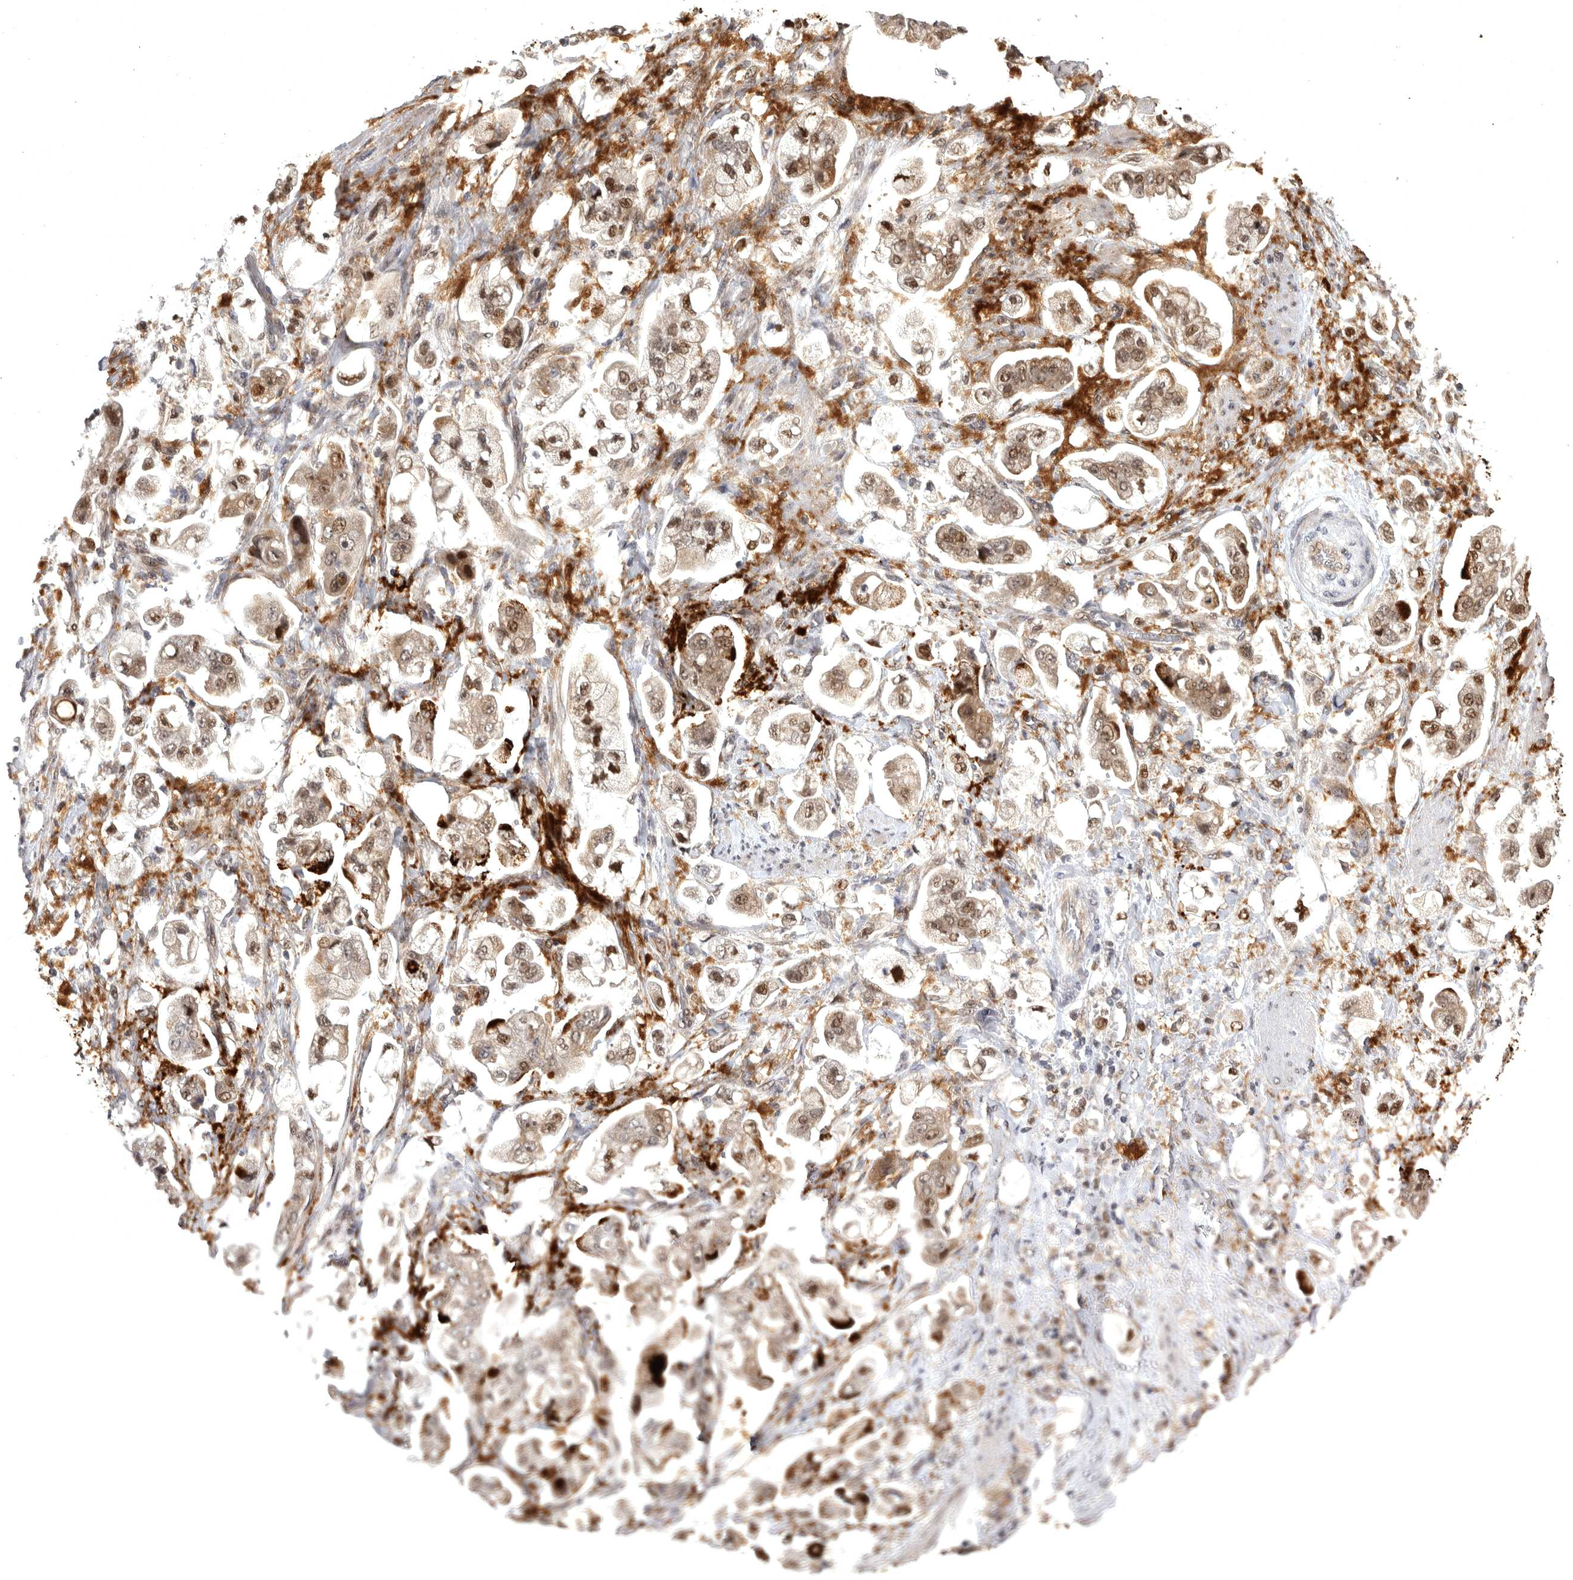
{"staining": {"intensity": "weak", "quantity": ">75%", "location": "cytoplasmic/membranous,nuclear"}, "tissue": "stomach cancer", "cell_type": "Tumor cells", "image_type": "cancer", "snomed": [{"axis": "morphology", "description": "Adenocarcinoma, NOS"}, {"axis": "topography", "description": "Stomach"}], "caption": "IHC staining of stomach cancer (adenocarcinoma), which reveals low levels of weak cytoplasmic/membranous and nuclear expression in about >75% of tumor cells indicating weak cytoplasmic/membranous and nuclear protein positivity. The staining was performed using DAB (3,3'-diaminobenzidine) (brown) for protein detection and nuclei were counterstained in hematoxylin (blue).", "gene": "MAN2A1", "patient": {"sex": "male", "age": 62}}